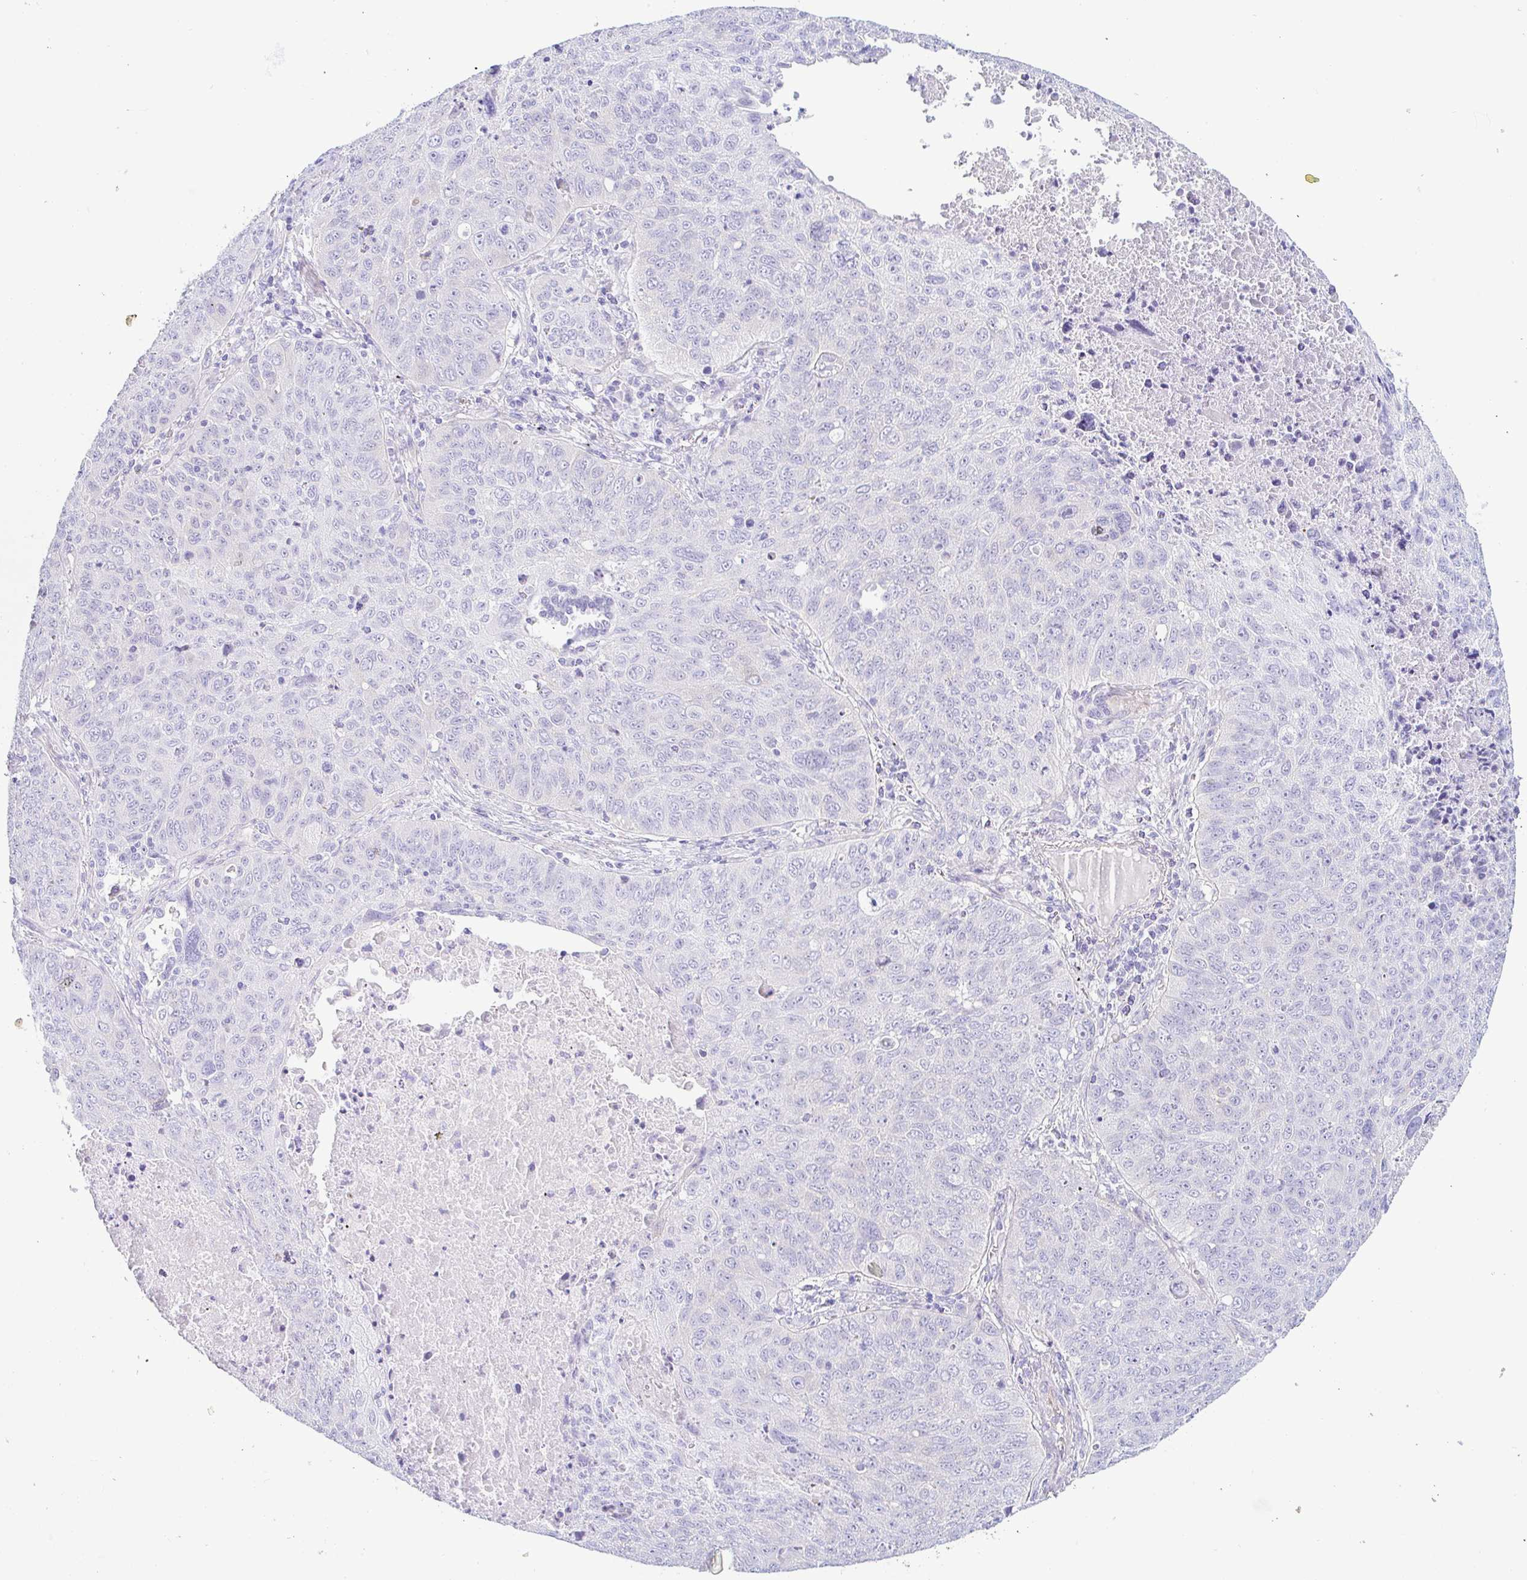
{"staining": {"intensity": "negative", "quantity": "none", "location": "none"}, "tissue": "lung cancer", "cell_type": "Tumor cells", "image_type": "cancer", "snomed": [{"axis": "morphology", "description": "Normal morphology"}, {"axis": "morphology", "description": "Aneuploidy"}, {"axis": "morphology", "description": "Squamous cell carcinoma, NOS"}, {"axis": "topography", "description": "Lymph node"}, {"axis": "topography", "description": "Lung"}], "caption": "IHC micrograph of human aneuploidy (lung) stained for a protein (brown), which shows no positivity in tumor cells.", "gene": "PINLYP", "patient": {"sex": "female", "age": 76}}